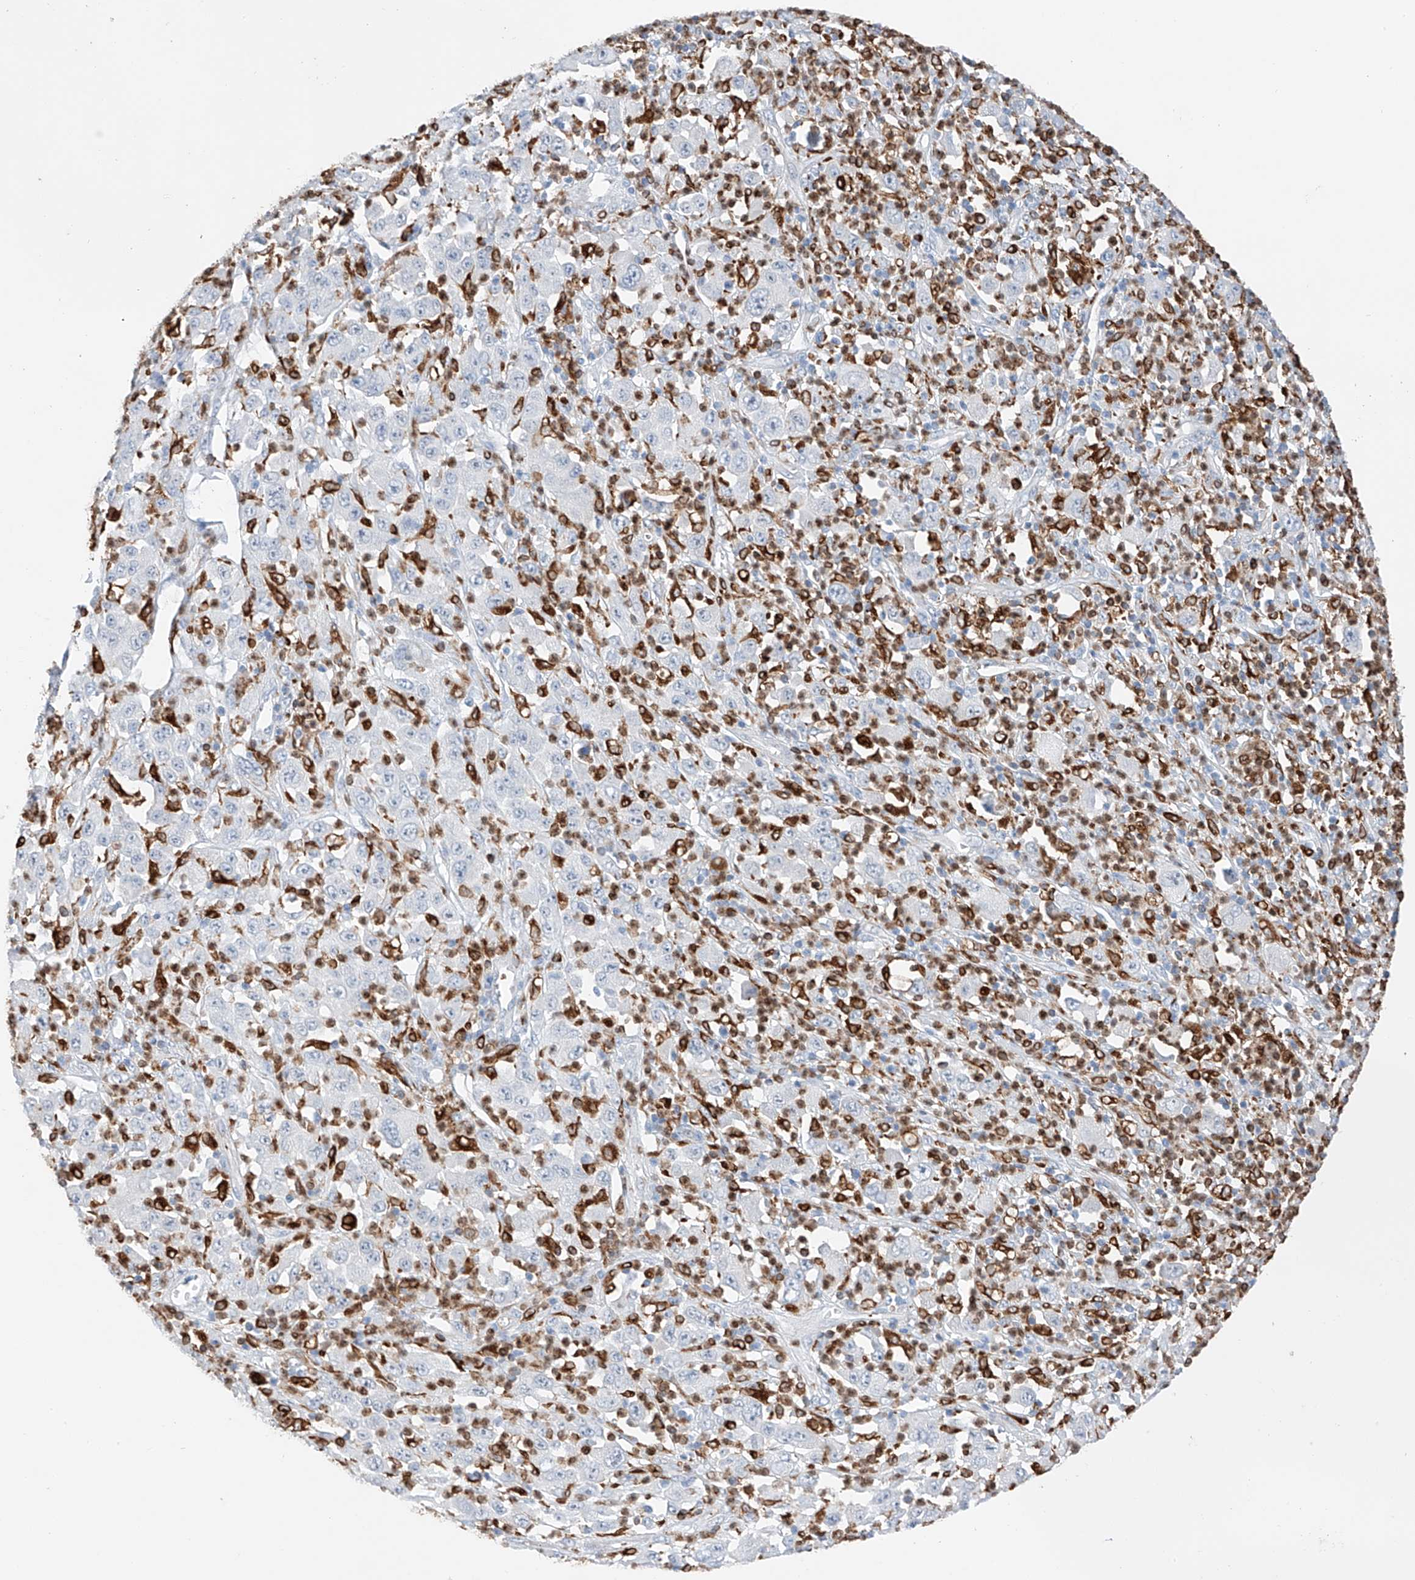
{"staining": {"intensity": "negative", "quantity": "none", "location": "none"}, "tissue": "melanoma", "cell_type": "Tumor cells", "image_type": "cancer", "snomed": [{"axis": "morphology", "description": "Malignant melanoma, Metastatic site"}, {"axis": "topography", "description": "Skin"}], "caption": "Tumor cells show no significant expression in malignant melanoma (metastatic site).", "gene": "TBXAS1", "patient": {"sex": "female", "age": 56}}